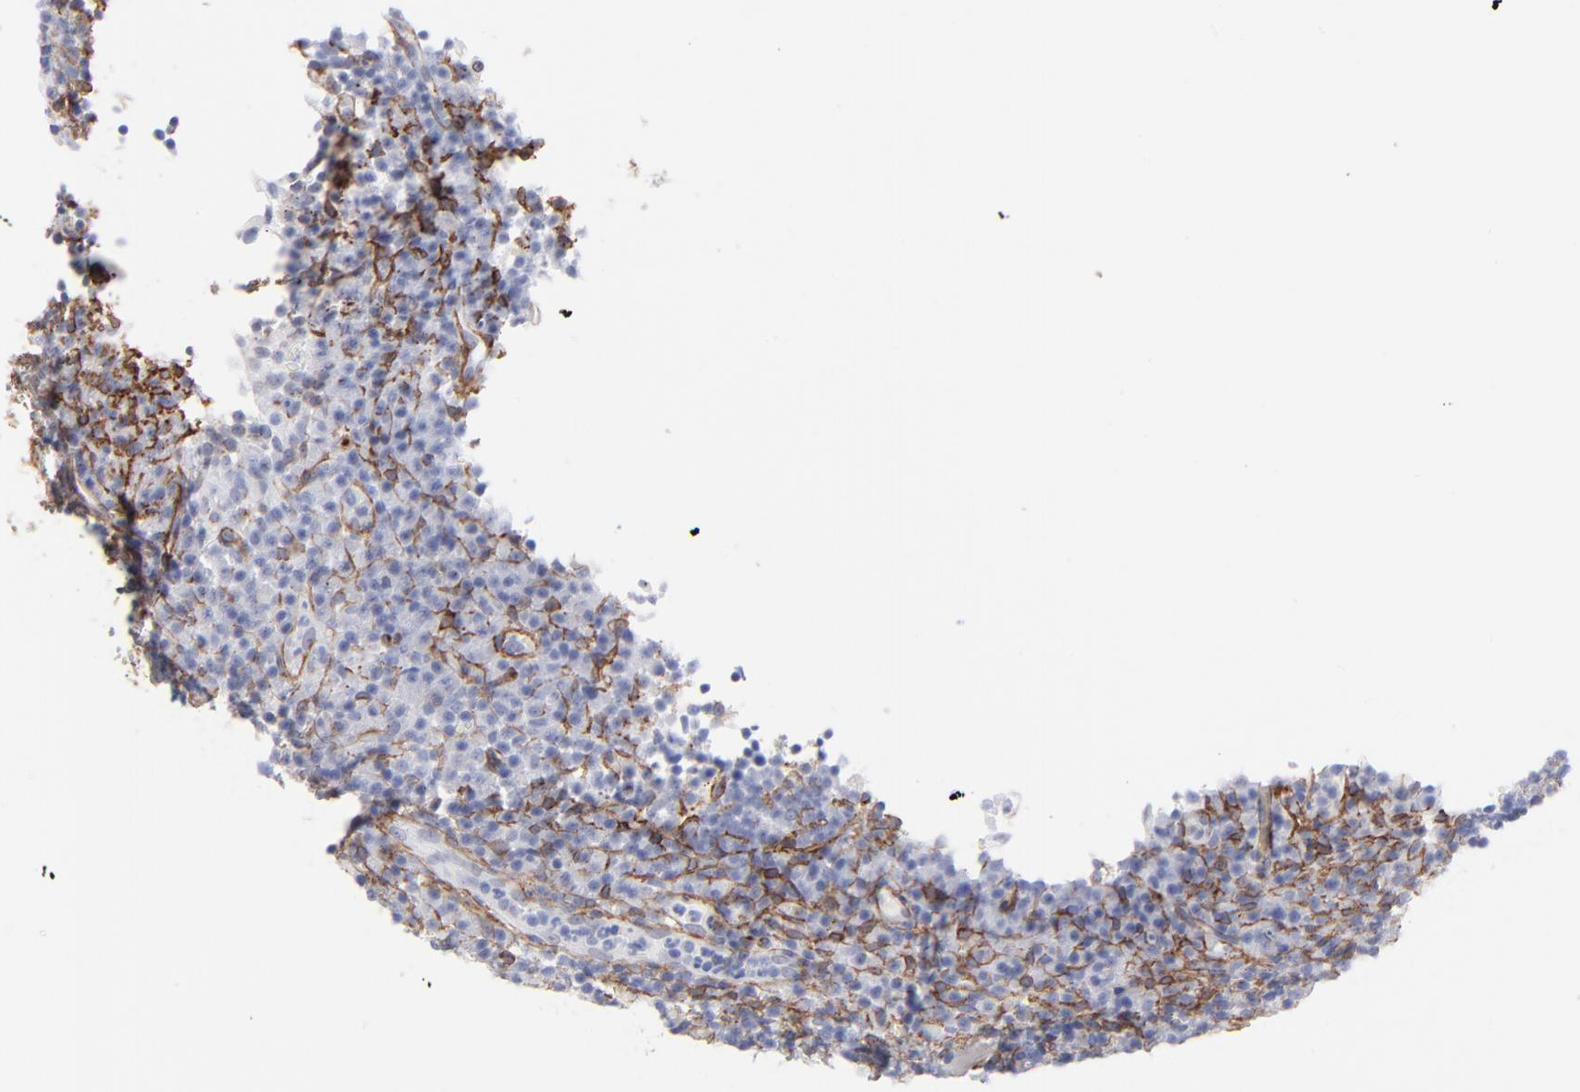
{"staining": {"intensity": "weak", "quantity": "<25%", "location": "cytoplasmic/membranous"}, "tissue": "tonsil", "cell_type": "Non-germinal center cells", "image_type": "normal", "snomed": [{"axis": "morphology", "description": "Normal tissue, NOS"}, {"axis": "topography", "description": "Tonsil"}], "caption": "A photomicrograph of tonsil stained for a protein reveals no brown staining in non-germinal center cells. Brightfield microscopy of immunohistochemistry (IHC) stained with DAB (brown) and hematoxylin (blue), captured at high magnification.", "gene": "PDGFRB", "patient": {"sex": "female", "age": 40}}